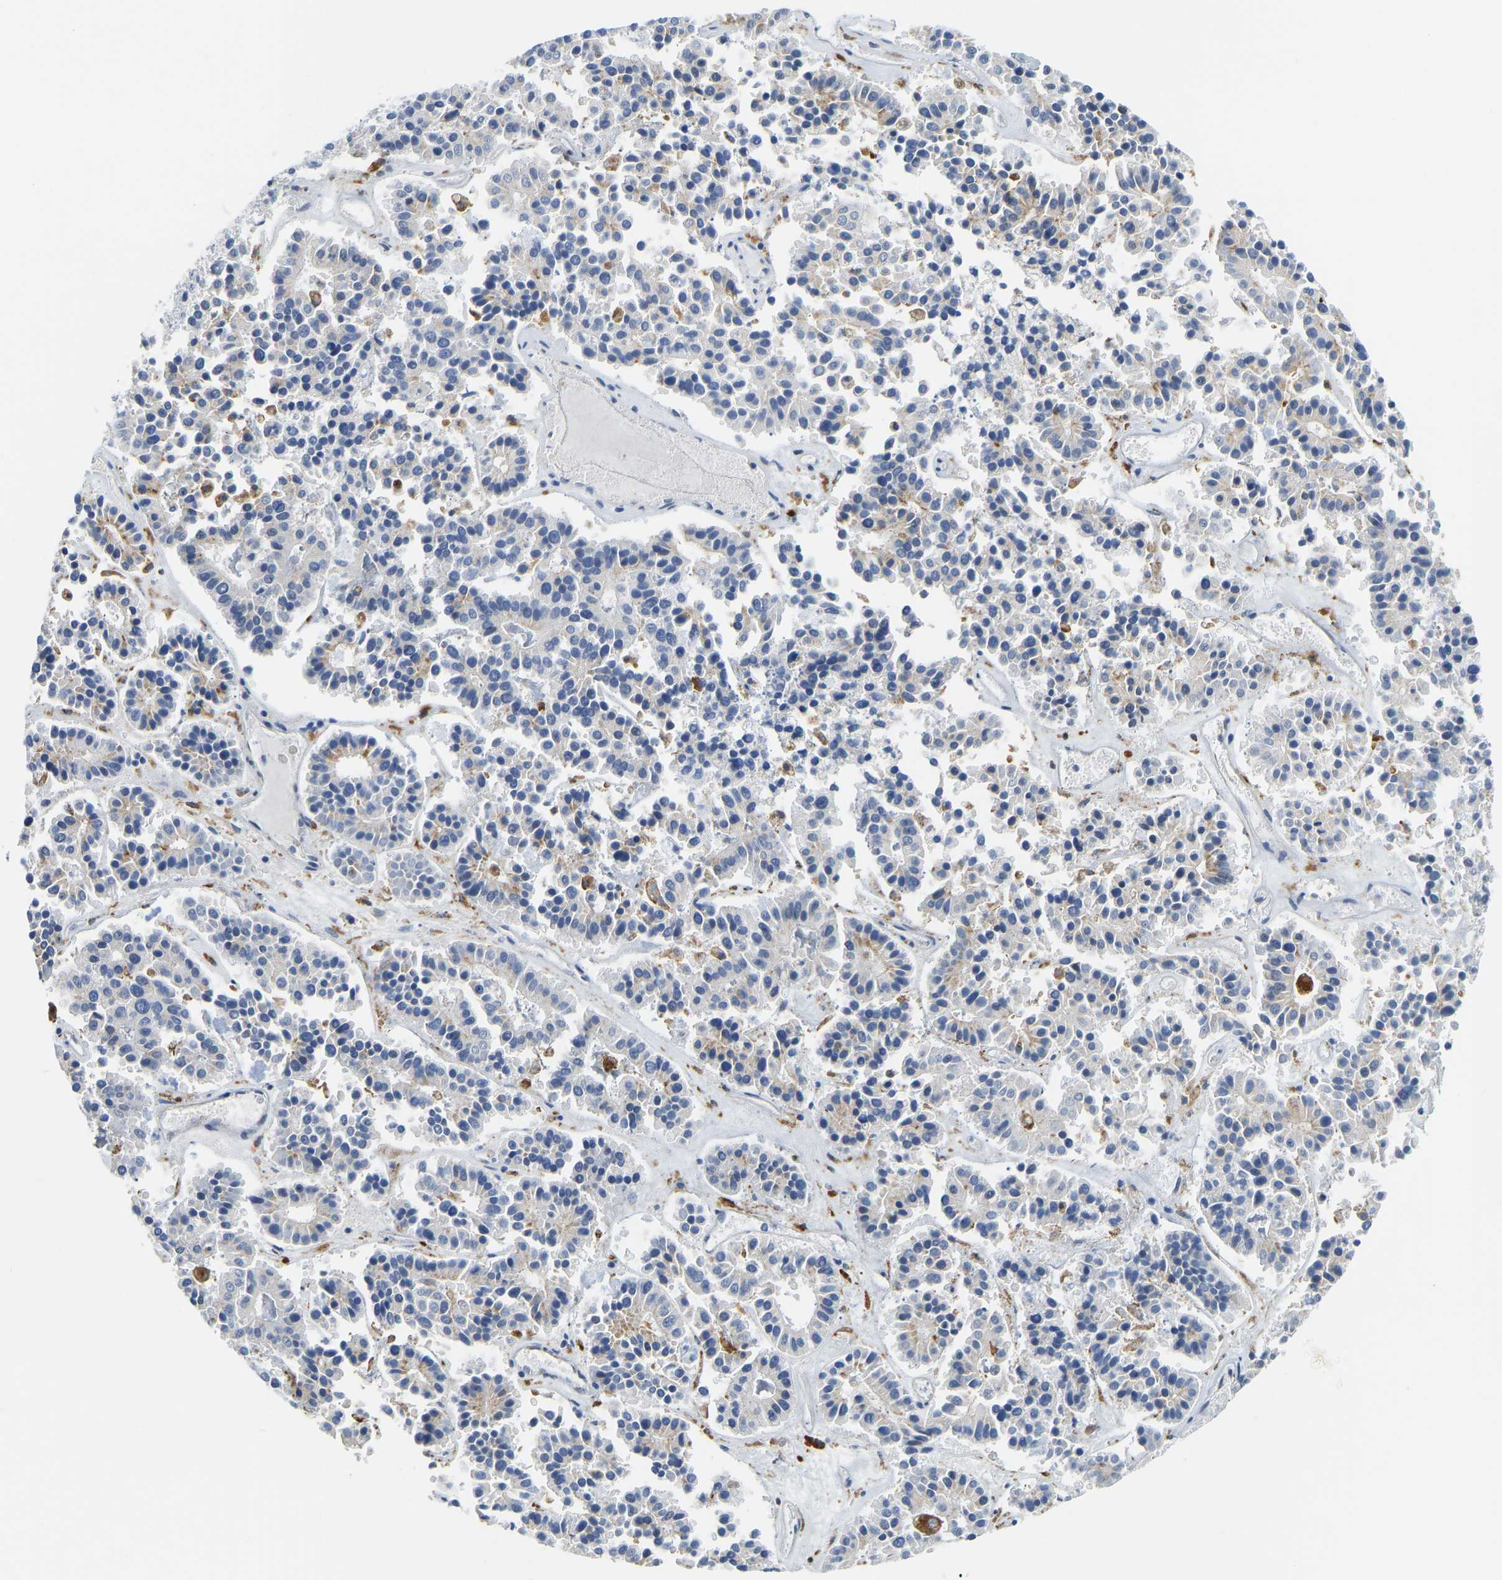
{"staining": {"intensity": "weak", "quantity": "<25%", "location": "cytoplasmic/membranous"}, "tissue": "pancreatic cancer", "cell_type": "Tumor cells", "image_type": "cancer", "snomed": [{"axis": "morphology", "description": "Adenocarcinoma, NOS"}, {"axis": "topography", "description": "Pancreas"}], "caption": "Immunohistochemical staining of human pancreatic cancer displays no significant staining in tumor cells.", "gene": "ATP6V1E1", "patient": {"sex": "male", "age": 50}}